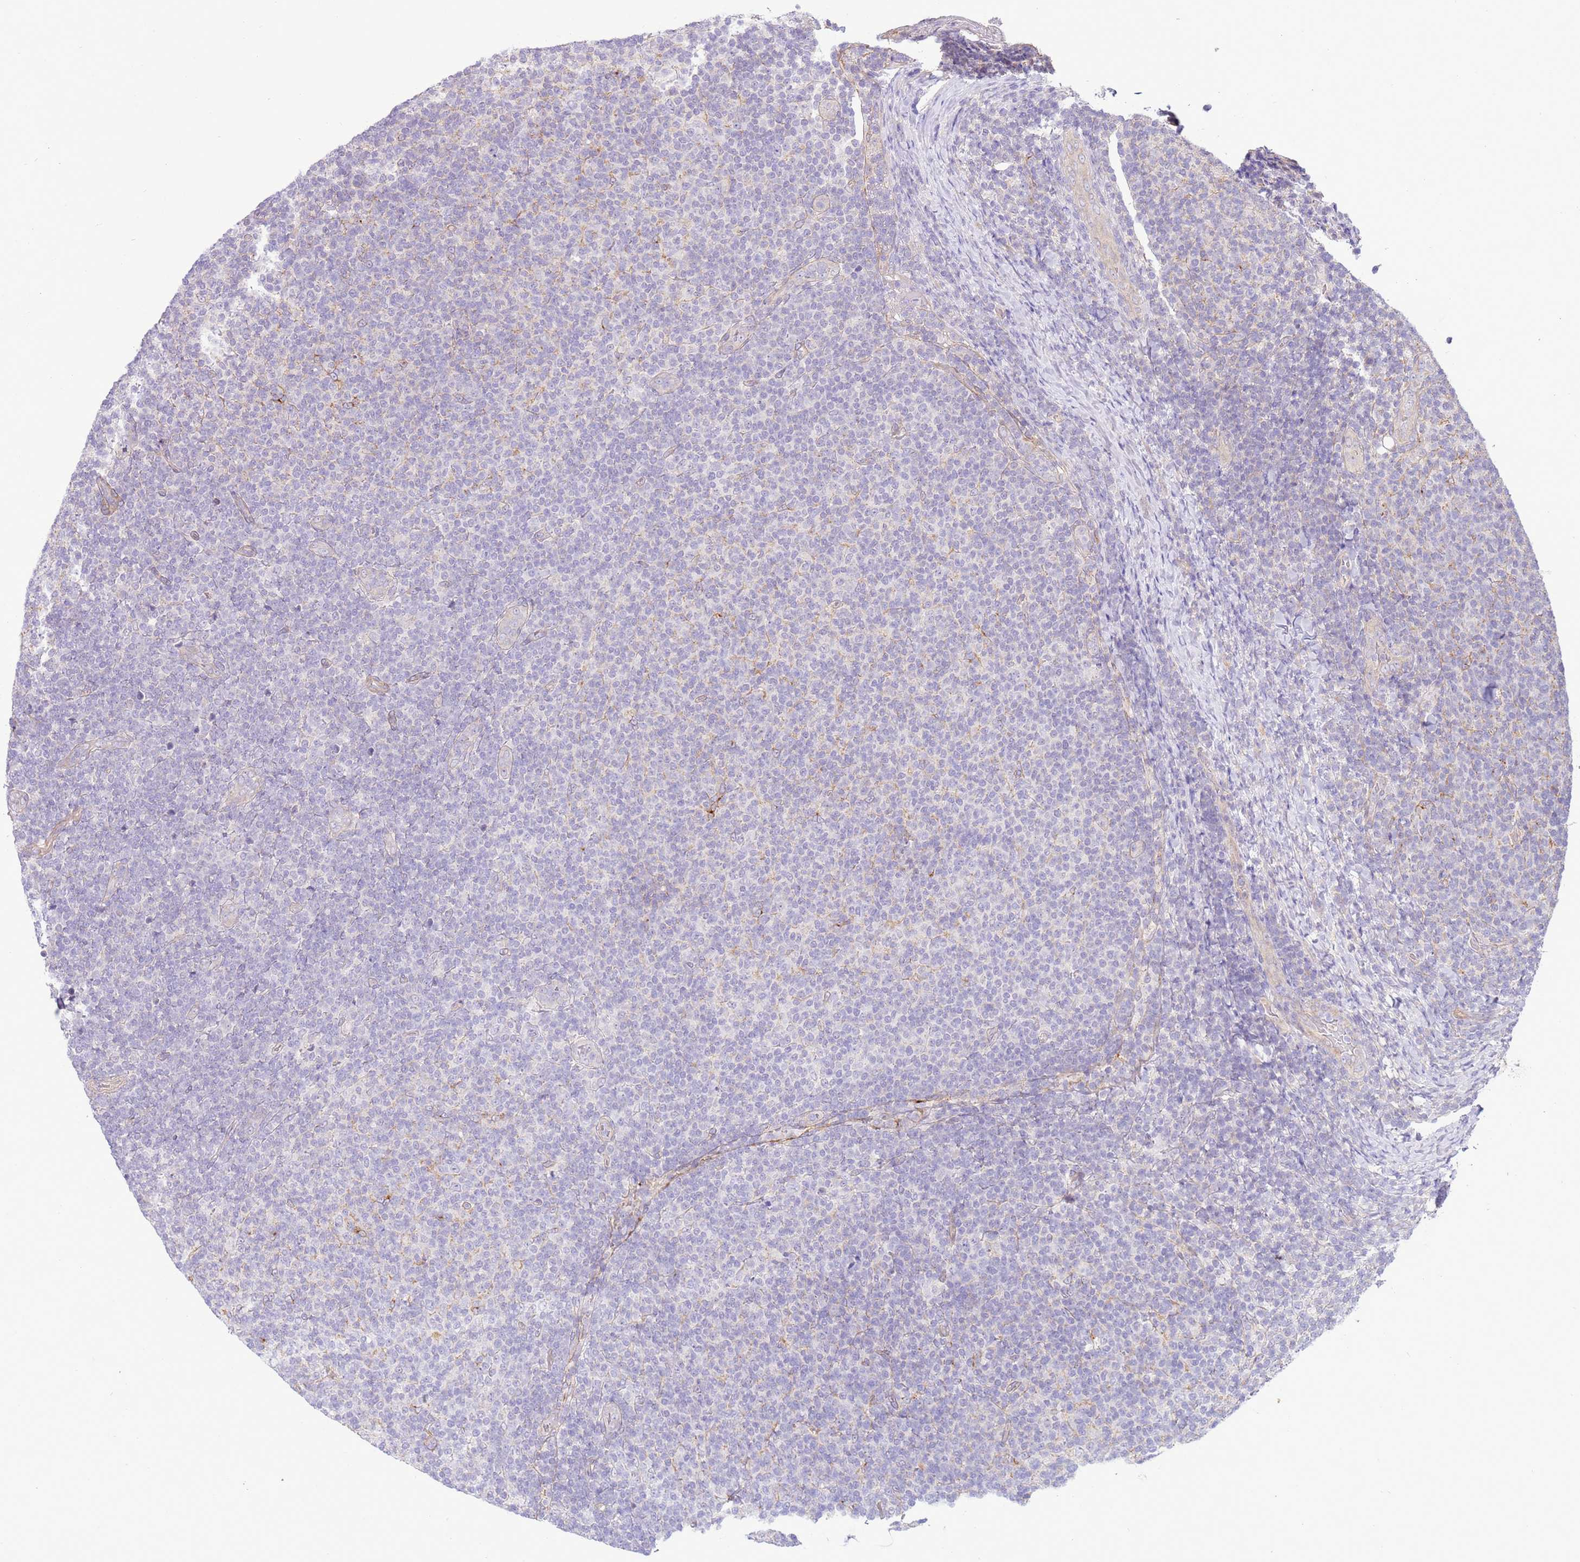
{"staining": {"intensity": "negative", "quantity": "none", "location": "none"}, "tissue": "lymphoma", "cell_type": "Tumor cells", "image_type": "cancer", "snomed": [{"axis": "morphology", "description": "Malignant lymphoma, non-Hodgkin's type, Low grade"}, {"axis": "topography", "description": "Lymph node"}], "caption": "This is a micrograph of IHC staining of lymphoma, which shows no expression in tumor cells.", "gene": "SCARA3", "patient": {"sex": "male", "age": 66}}